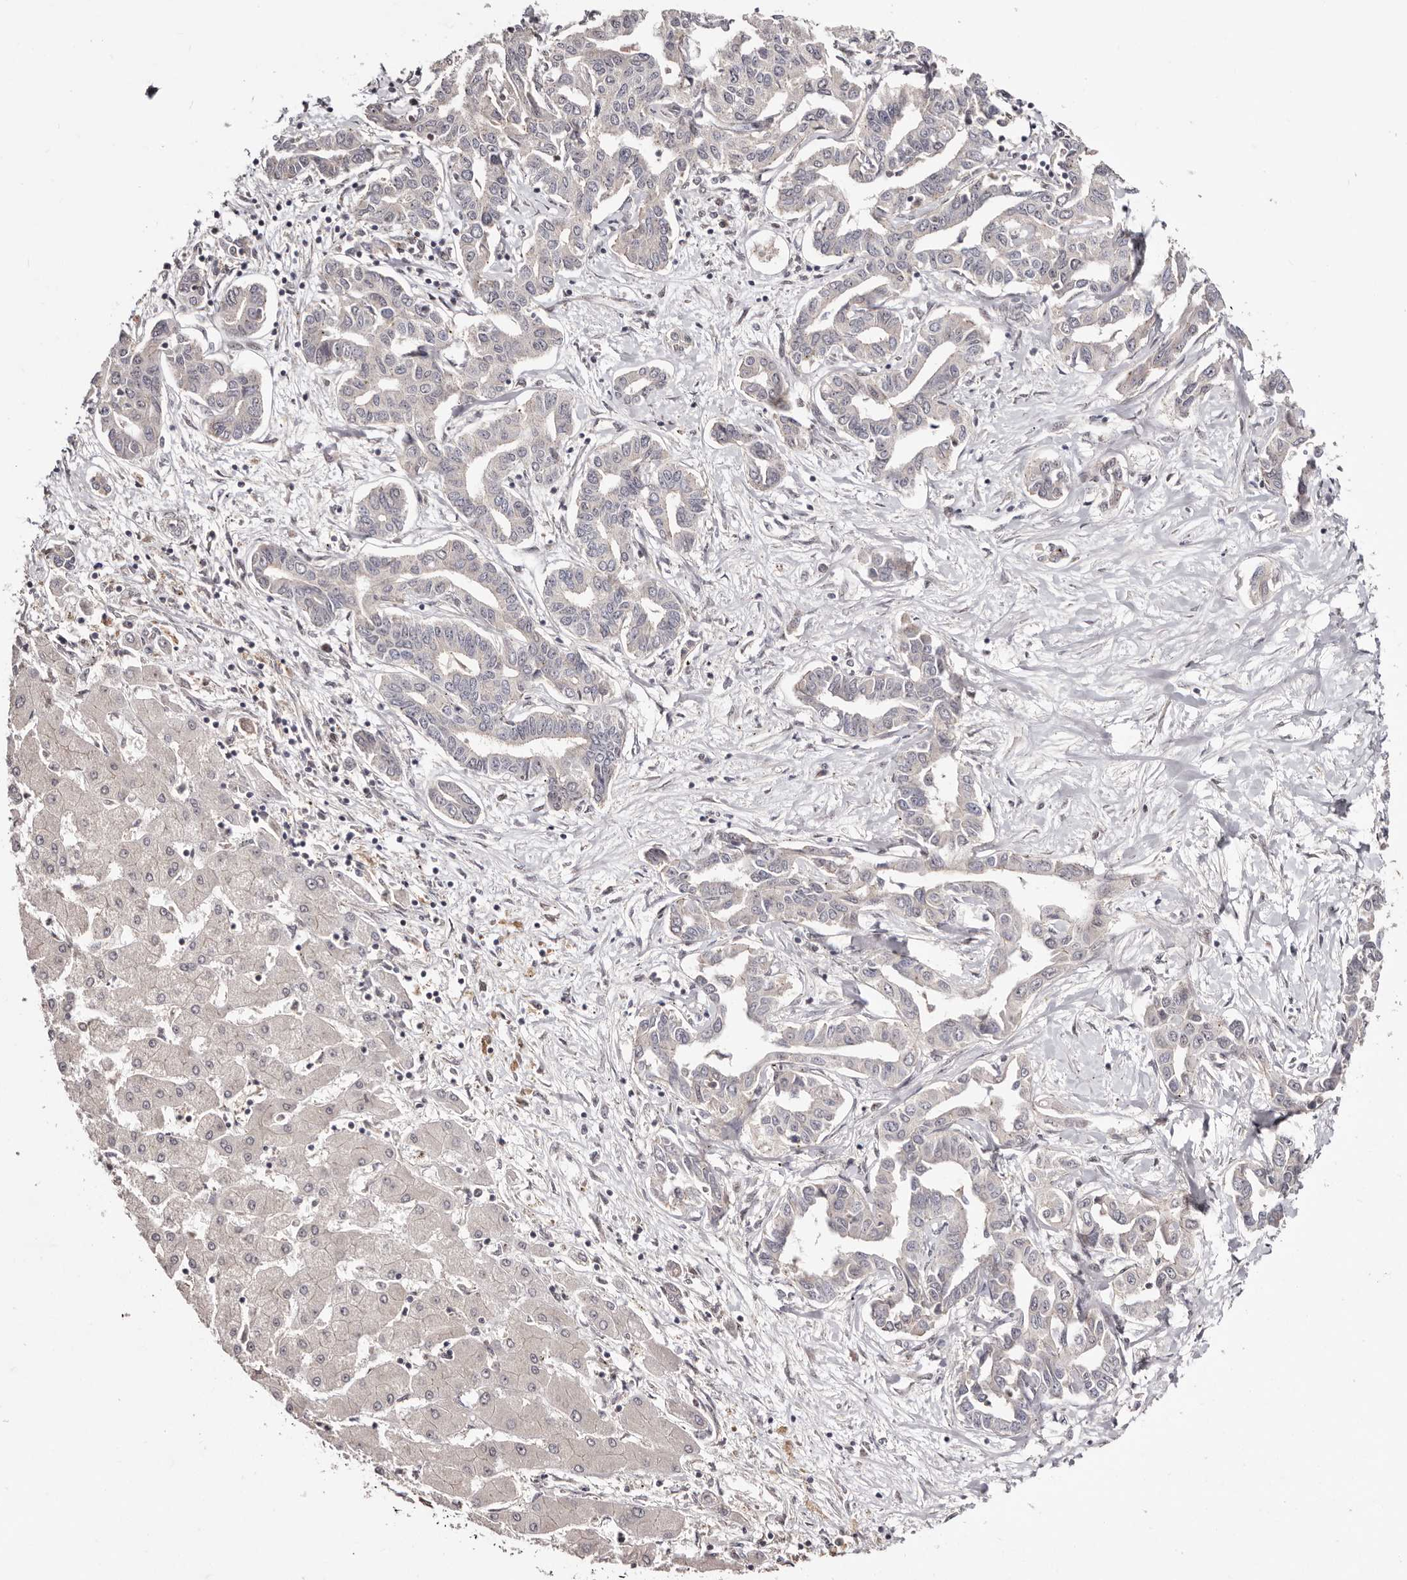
{"staining": {"intensity": "negative", "quantity": "none", "location": "none"}, "tissue": "liver cancer", "cell_type": "Tumor cells", "image_type": "cancer", "snomed": [{"axis": "morphology", "description": "Cholangiocarcinoma"}, {"axis": "topography", "description": "Liver"}], "caption": "There is no significant staining in tumor cells of liver cancer (cholangiocarcinoma). The staining is performed using DAB (3,3'-diaminobenzidine) brown chromogen with nuclei counter-stained in using hematoxylin.", "gene": "EGR3", "patient": {"sex": "male", "age": 59}}